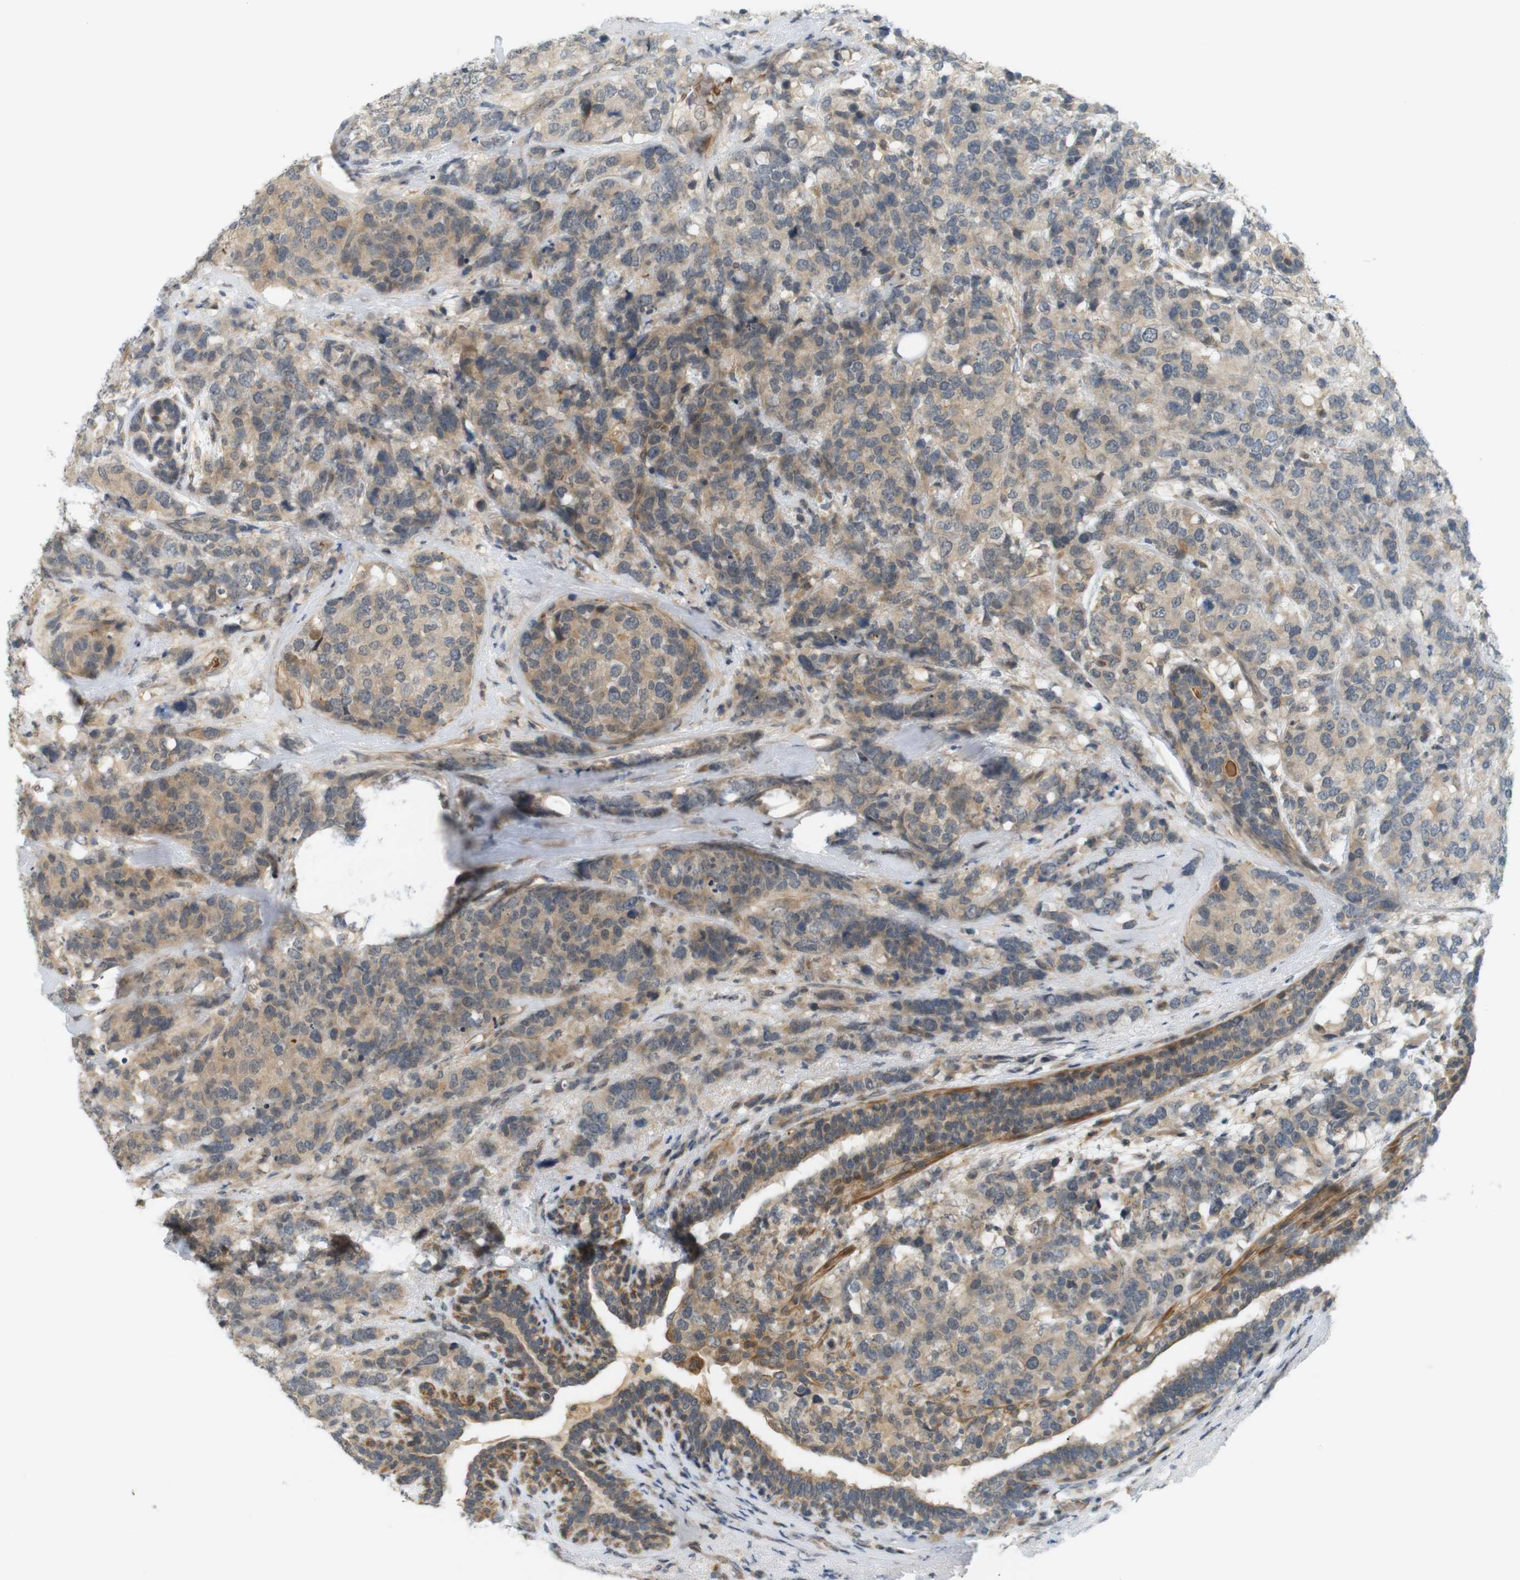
{"staining": {"intensity": "weak", "quantity": ">75%", "location": "cytoplasmic/membranous"}, "tissue": "breast cancer", "cell_type": "Tumor cells", "image_type": "cancer", "snomed": [{"axis": "morphology", "description": "Lobular carcinoma"}, {"axis": "topography", "description": "Breast"}], "caption": "There is low levels of weak cytoplasmic/membranous expression in tumor cells of breast cancer (lobular carcinoma), as demonstrated by immunohistochemical staining (brown color).", "gene": "SOCS6", "patient": {"sex": "female", "age": 59}}